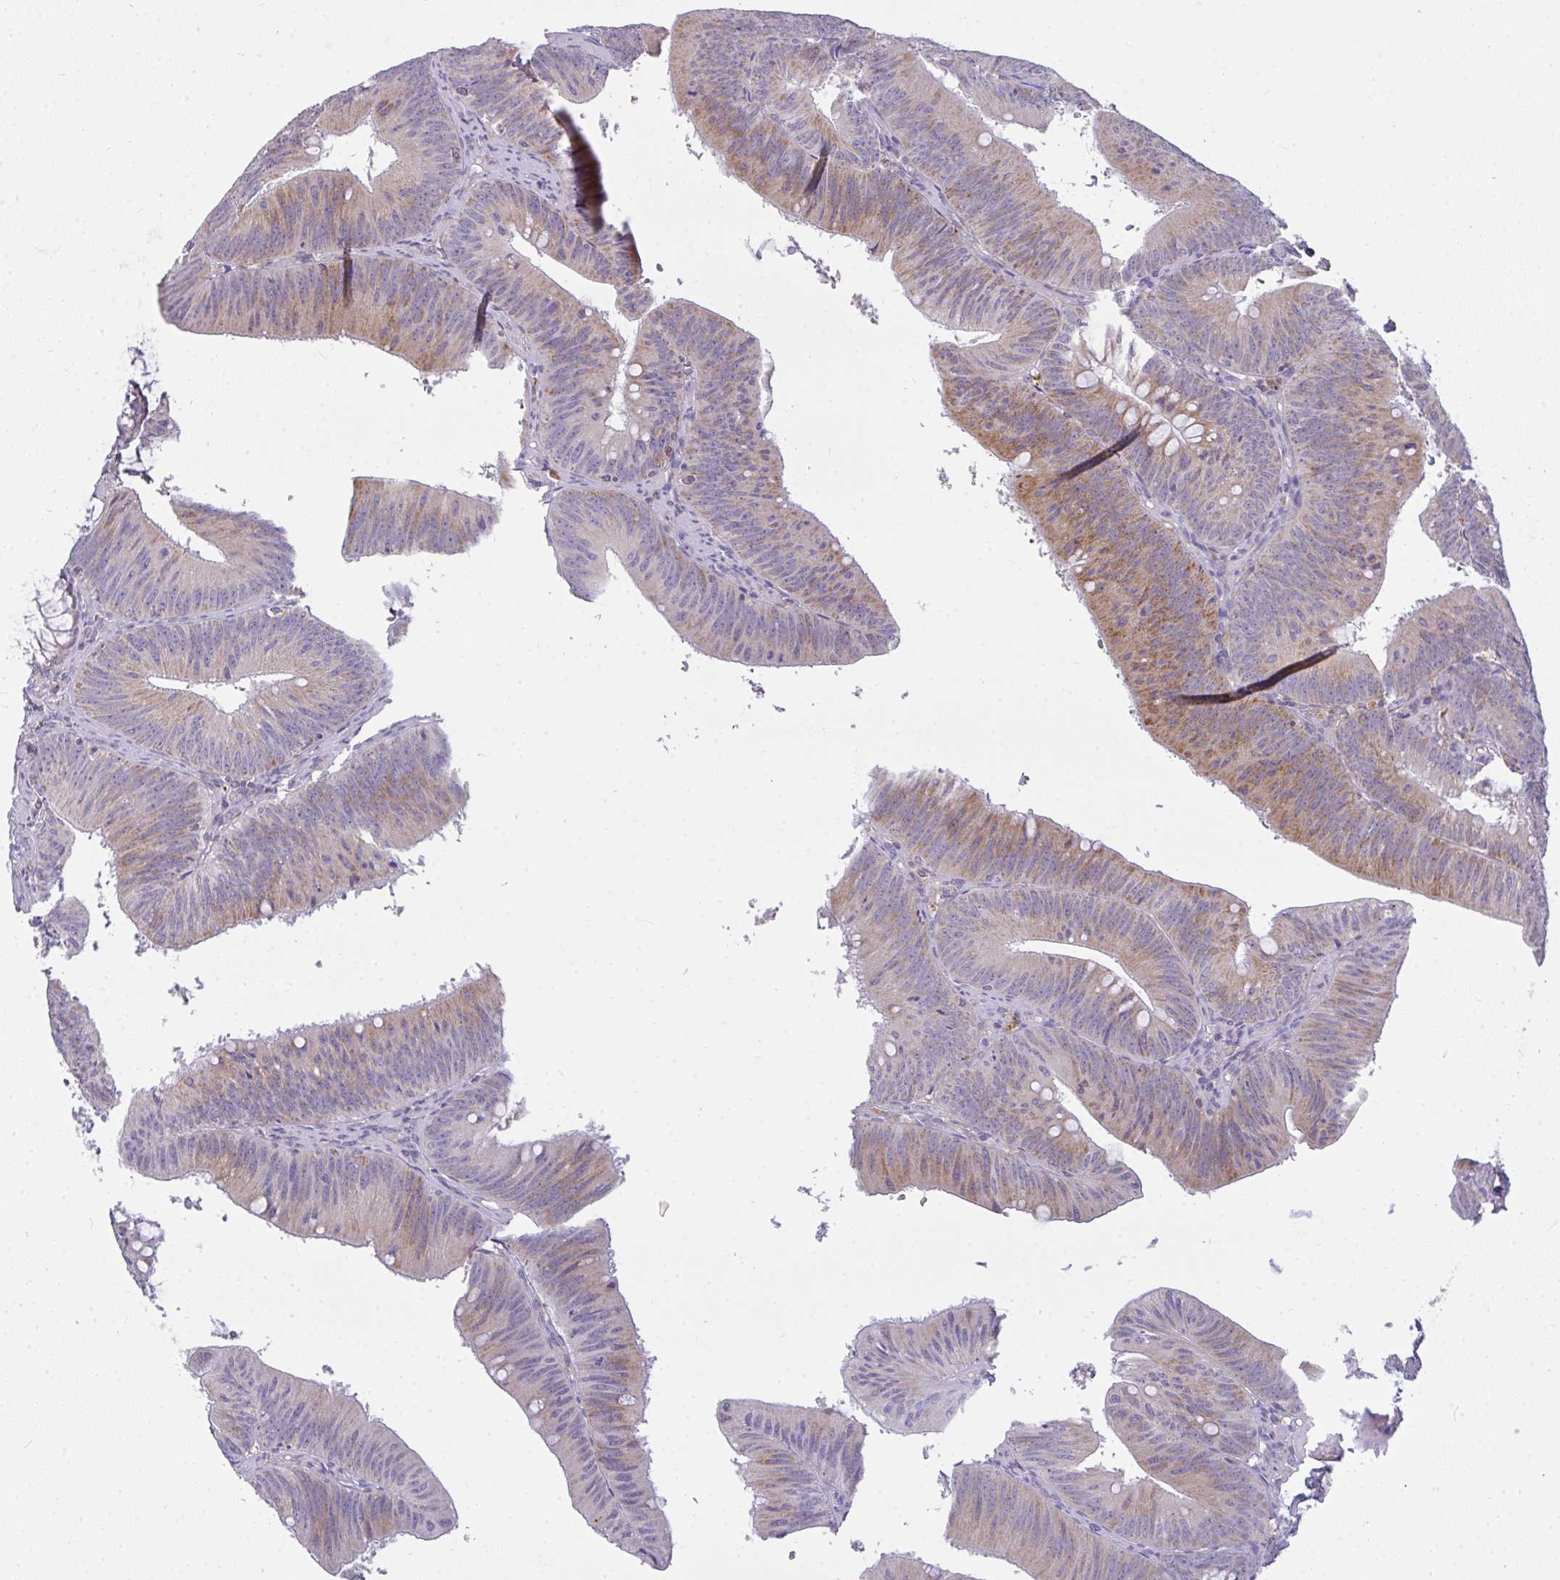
{"staining": {"intensity": "moderate", "quantity": ">75%", "location": "cytoplasmic/membranous"}, "tissue": "colorectal cancer", "cell_type": "Tumor cells", "image_type": "cancer", "snomed": [{"axis": "morphology", "description": "Adenocarcinoma, NOS"}, {"axis": "topography", "description": "Colon"}], "caption": "Tumor cells show moderate cytoplasmic/membranous expression in about >75% of cells in adenocarcinoma (colorectal). Immunohistochemistry stains the protein in brown and the nuclei are stained blue.", "gene": "SRRM4", "patient": {"sex": "male", "age": 84}}